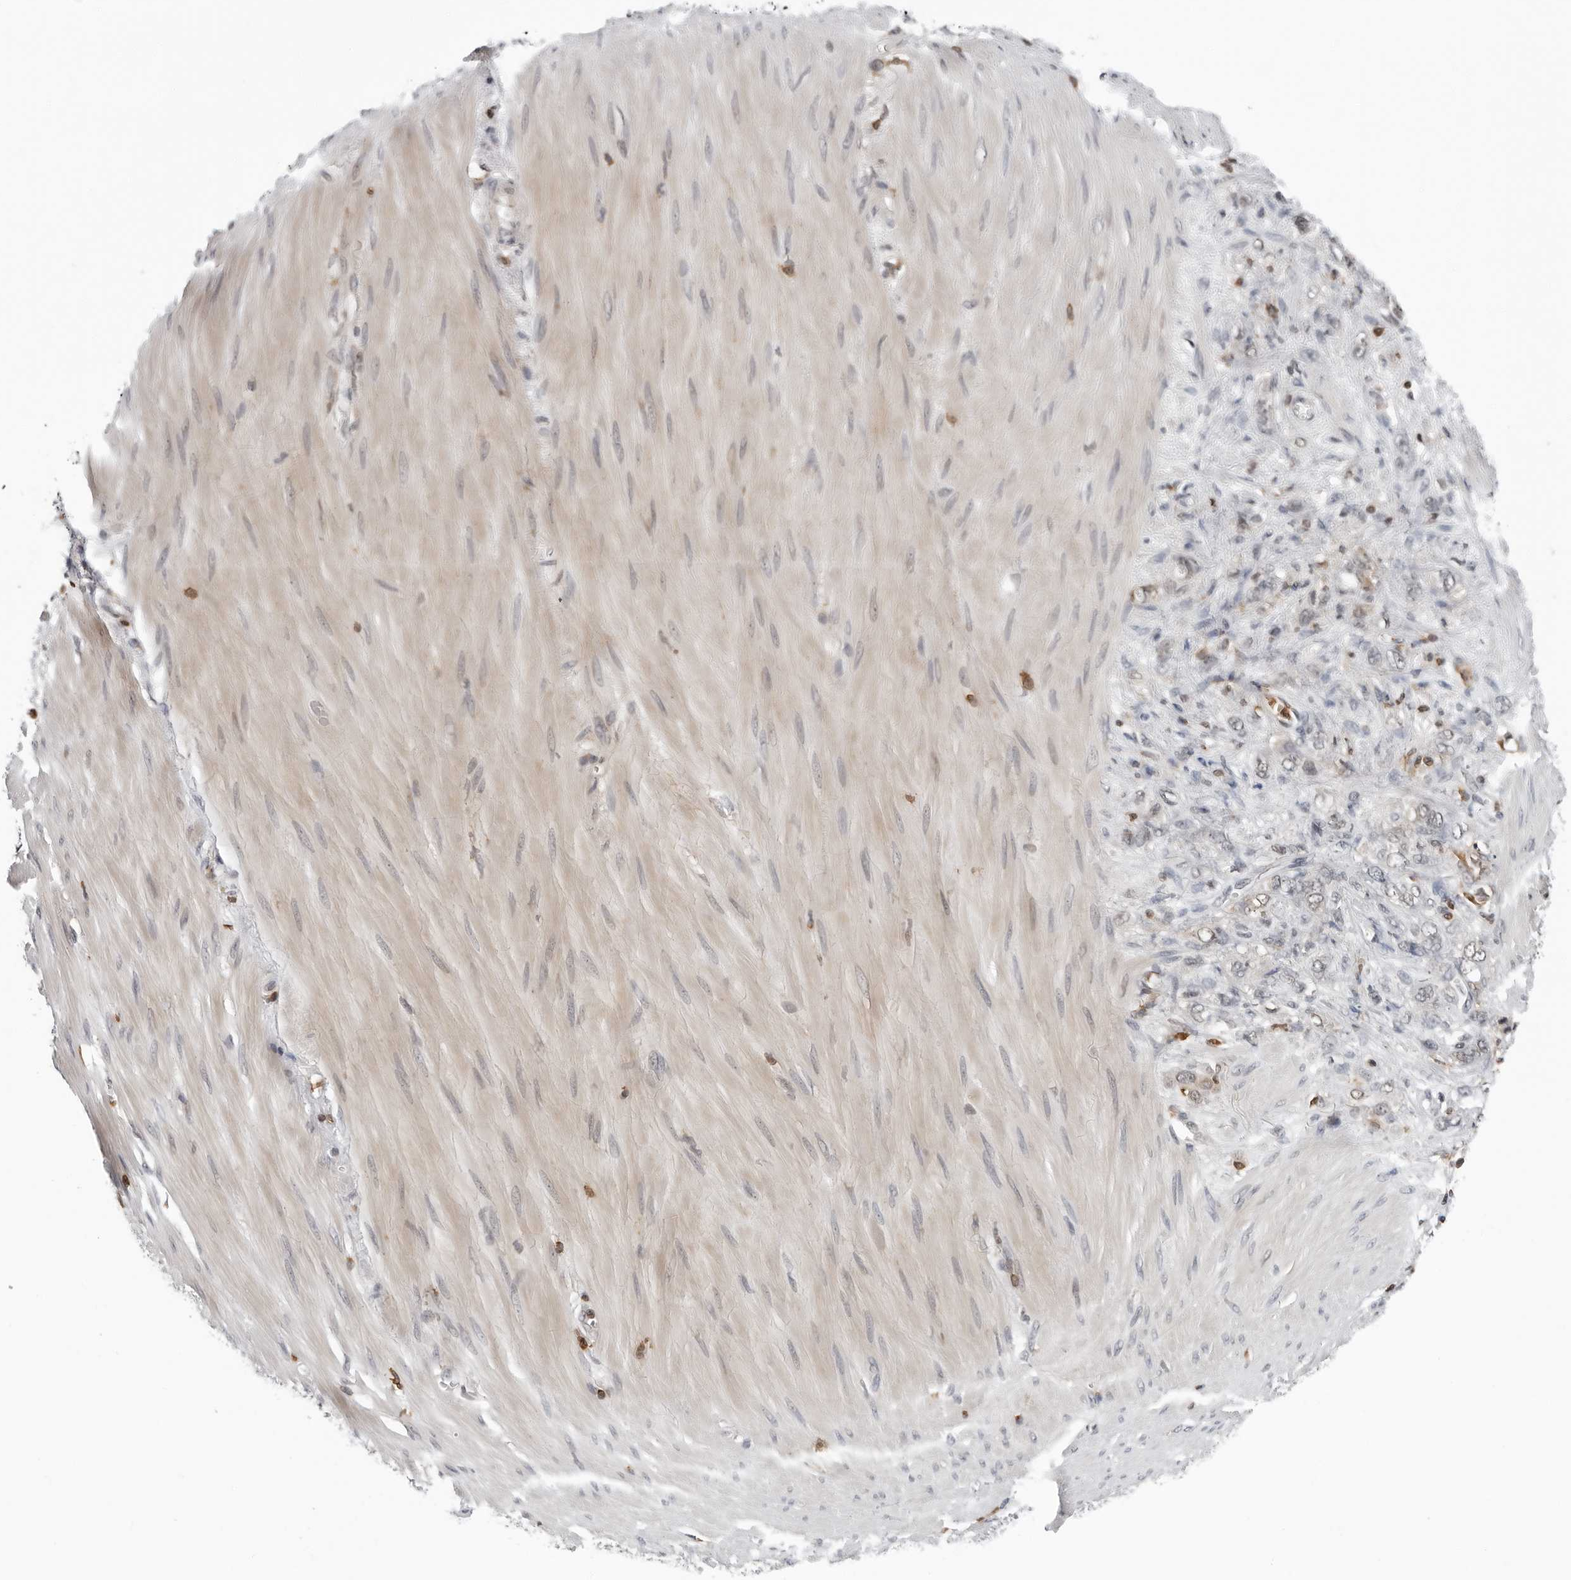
{"staining": {"intensity": "negative", "quantity": "none", "location": "none"}, "tissue": "stomach cancer", "cell_type": "Tumor cells", "image_type": "cancer", "snomed": [{"axis": "morphology", "description": "Adenocarcinoma, NOS"}, {"axis": "topography", "description": "Stomach"}], "caption": "The image shows no significant staining in tumor cells of stomach cancer.", "gene": "HSPH1", "patient": {"sex": "female", "age": 76}}